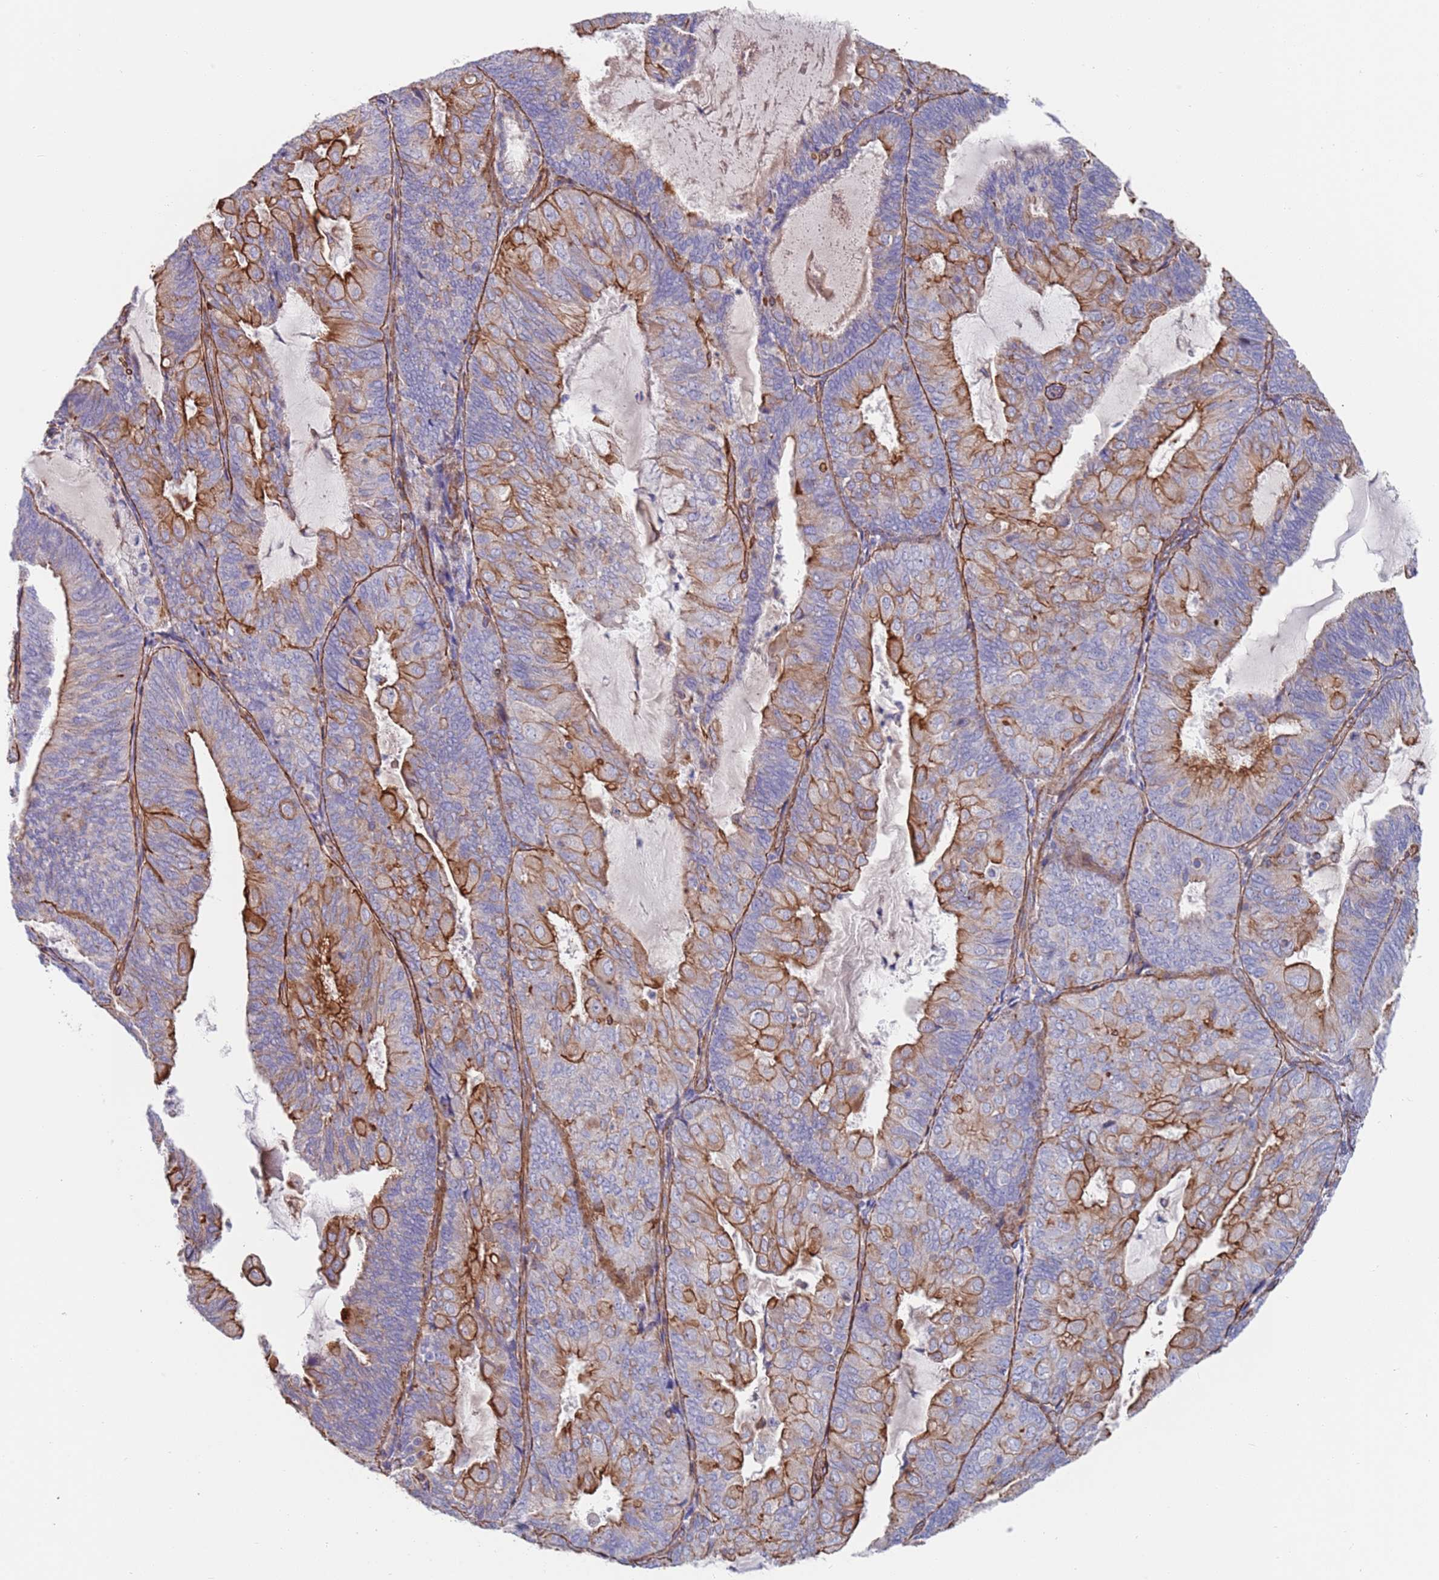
{"staining": {"intensity": "moderate", "quantity": "25%-75%", "location": "cytoplasmic/membranous"}, "tissue": "endometrial cancer", "cell_type": "Tumor cells", "image_type": "cancer", "snomed": [{"axis": "morphology", "description": "Adenocarcinoma, NOS"}, {"axis": "topography", "description": "Endometrium"}], "caption": "Approximately 25%-75% of tumor cells in human adenocarcinoma (endometrial) demonstrate moderate cytoplasmic/membranous protein expression as visualized by brown immunohistochemical staining.", "gene": "JAKMIP2", "patient": {"sex": "female", "age": 81}}